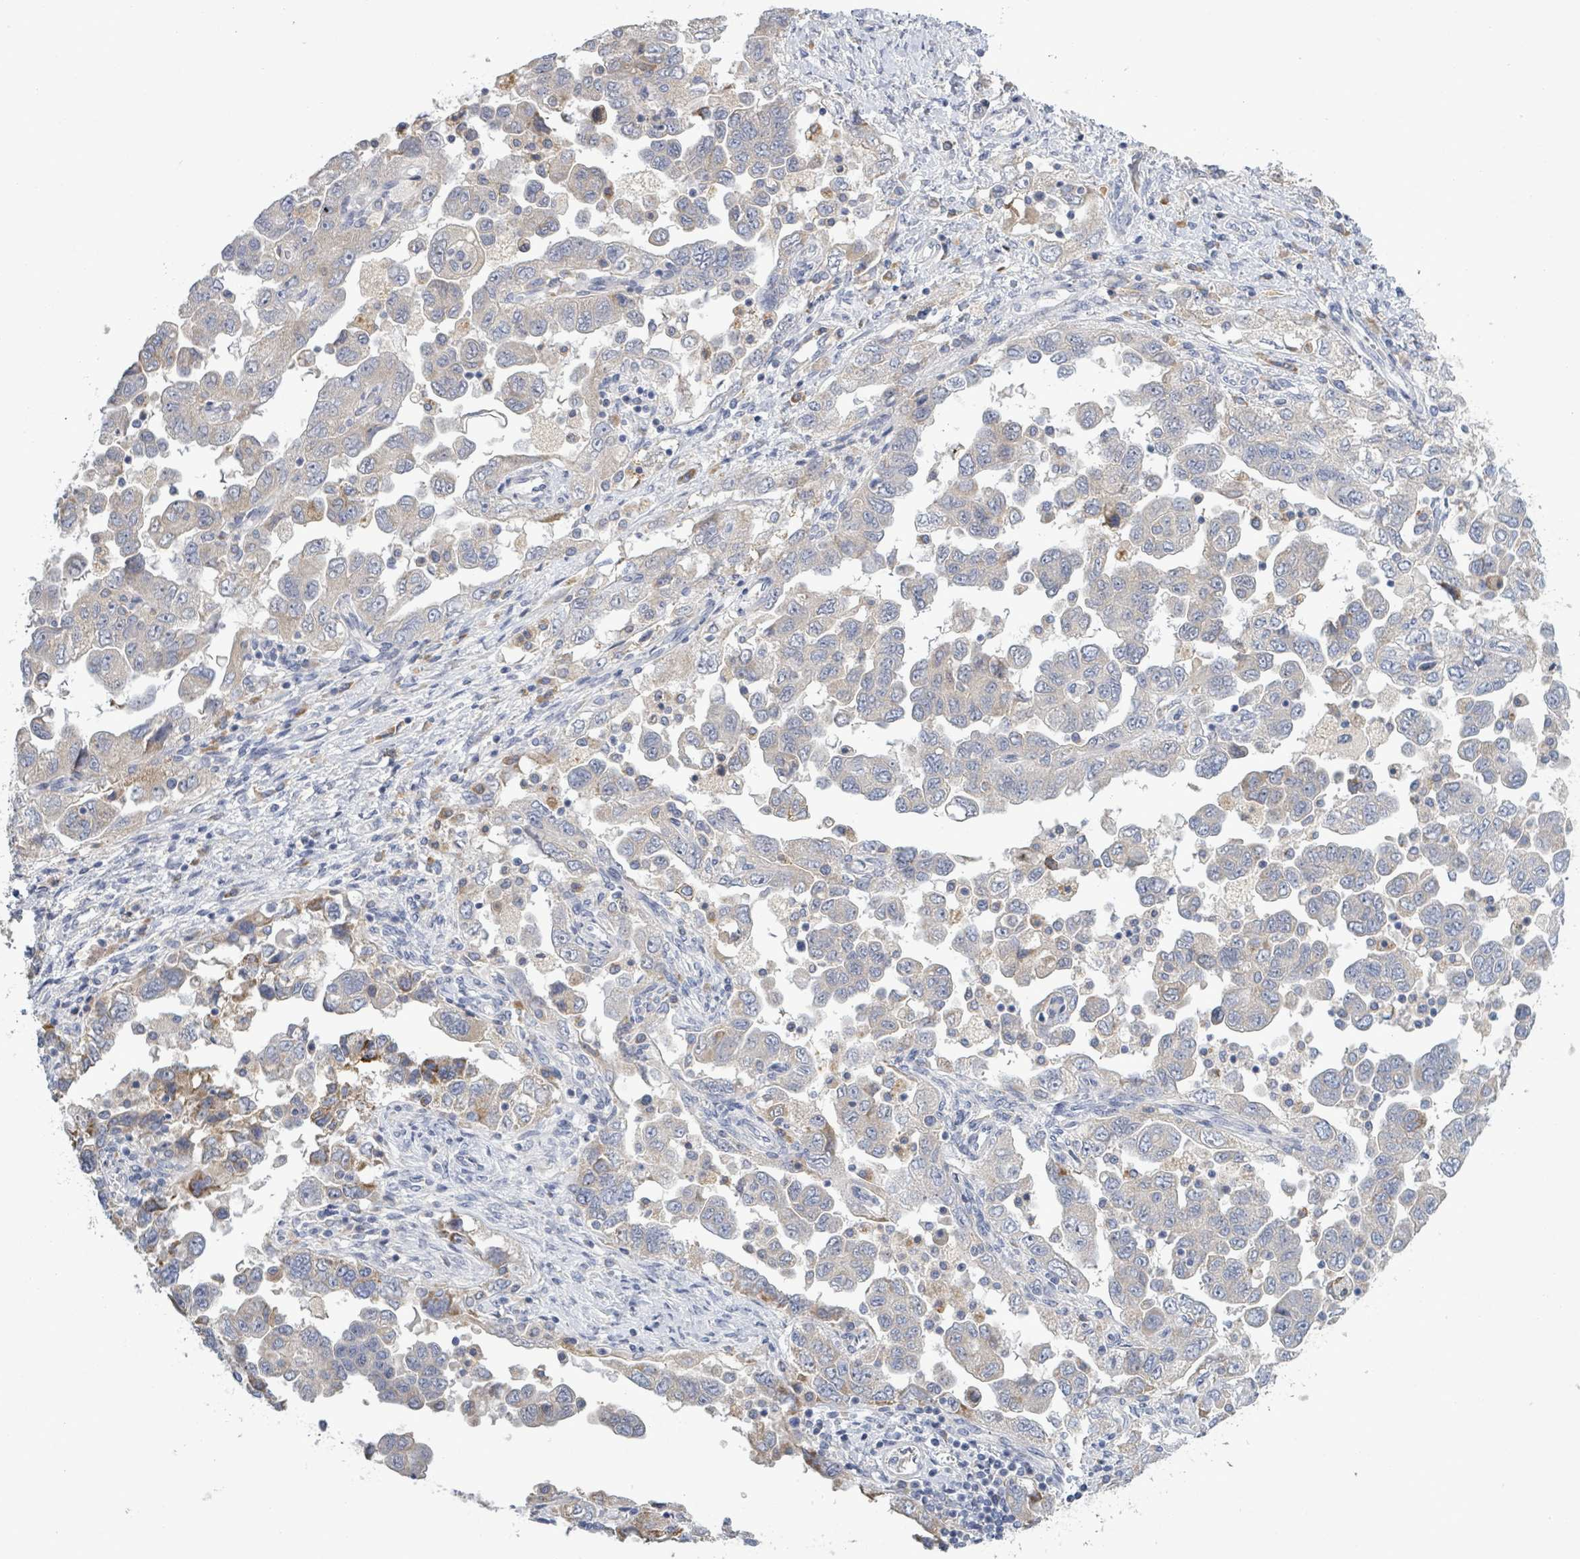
{"staining": {"intensity": "weak", "quantity": "<25%", "location": "cytoplasmic/membranous"}, "tissue": "ovarian cancer", "cell_type": "Tumor cells", "image_type": "cancer", "snomed": [{"axis": "morphology", "description": "Carcinoma, NOS"}, {"axis": "morphology", "description": "Cystadenocarcinoma, serous, NOS"}, {"axis": "topography", "description": "Ovary"}], "caption": "Tumor cells are negative for brown protein staining in ovarian carcinoma.", "gene": "ATP13A1", "patient": {"sex": "female", "age": 69}}